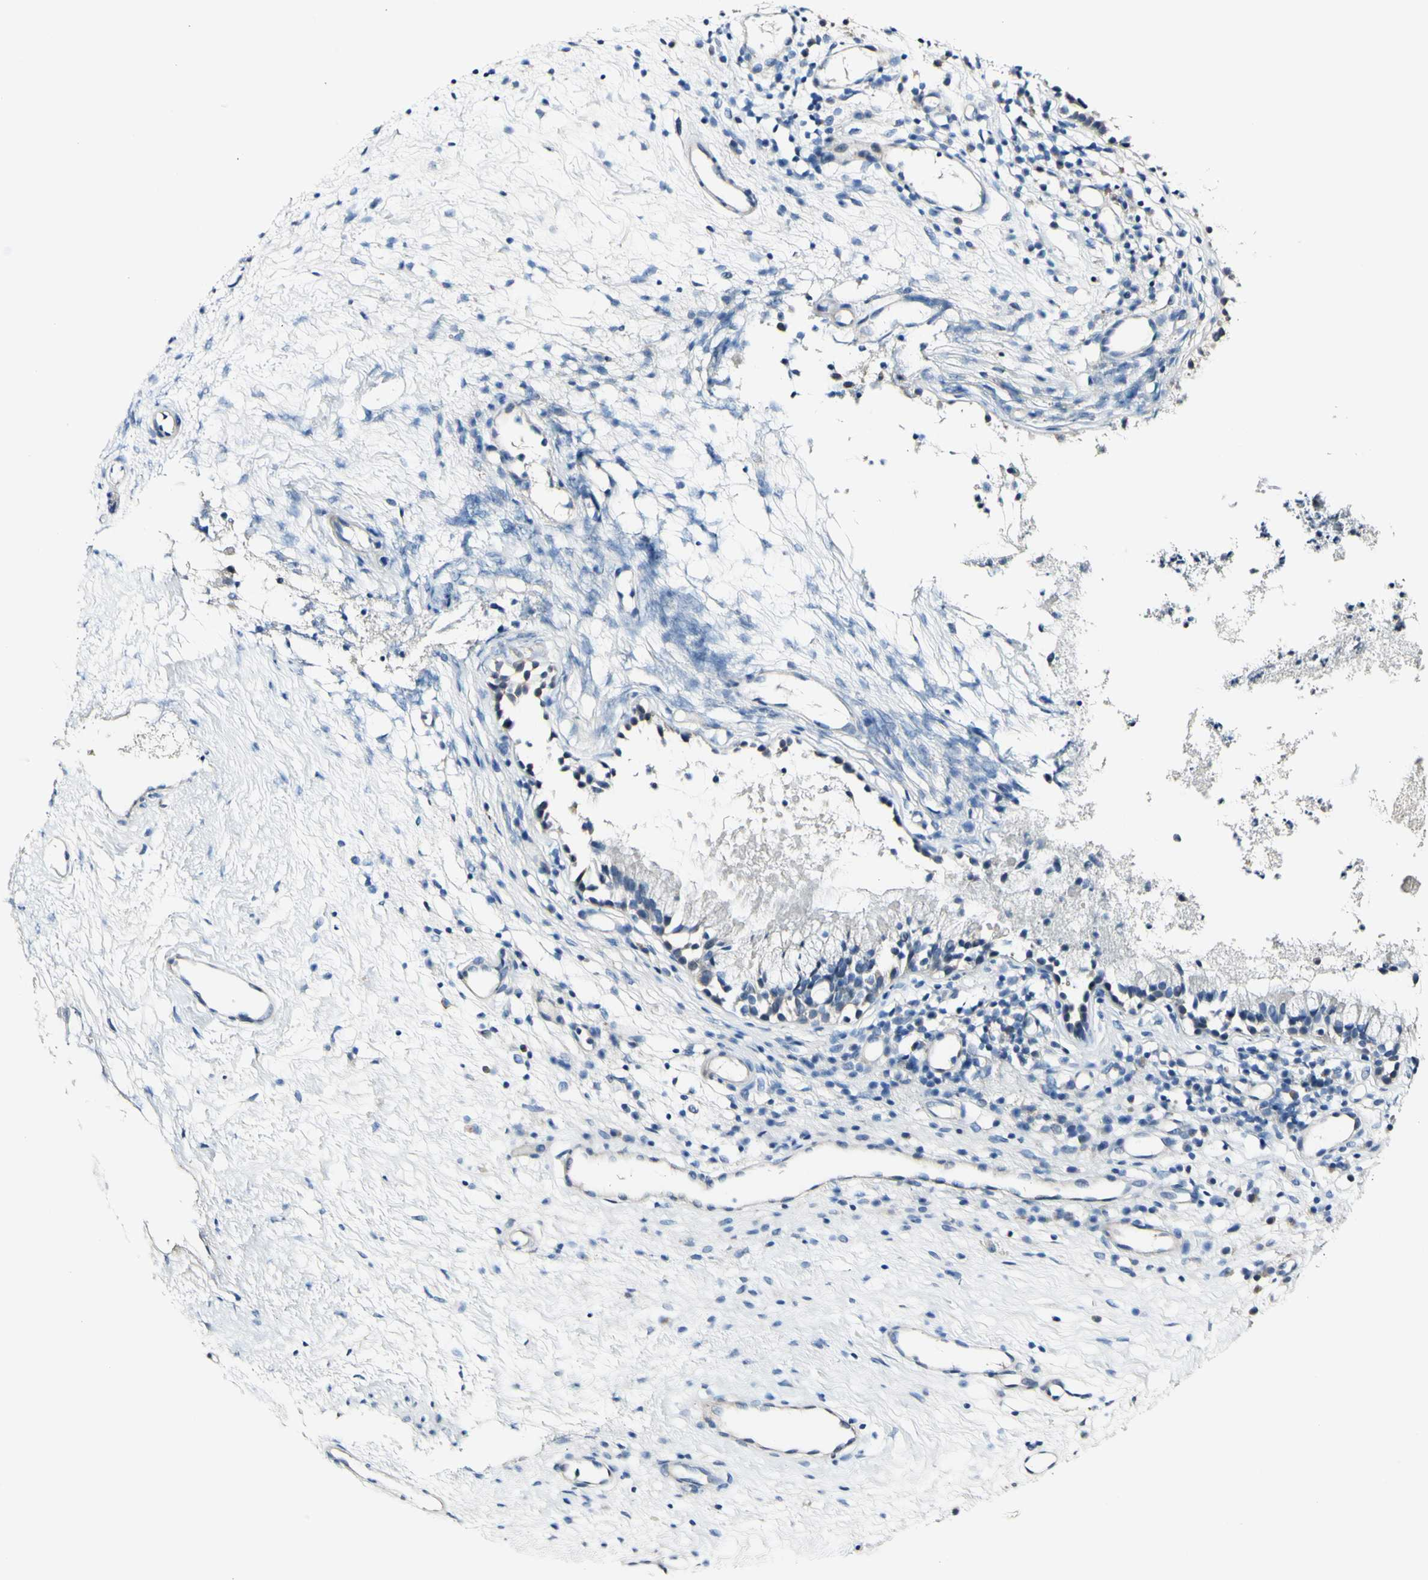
{"staining": {"intensity": "negative", "quantity": "none", "location": "none"}, "tissue": "nasopharynx", "cell_type": "Respiratory epithelial cells", "image_type": "normal", "snomed": [{"axis": "morphology", "description": "Normal tissue, NOS"}, {"axis": "topography", "description": "Nasopharynx"}], "caption": "Photomicrograph shows no protein positivity in respiratory epithelial cells of benign nasopharynx.", "gene": "COL6A3", "patient": {"sex": "male", "age": 21}}